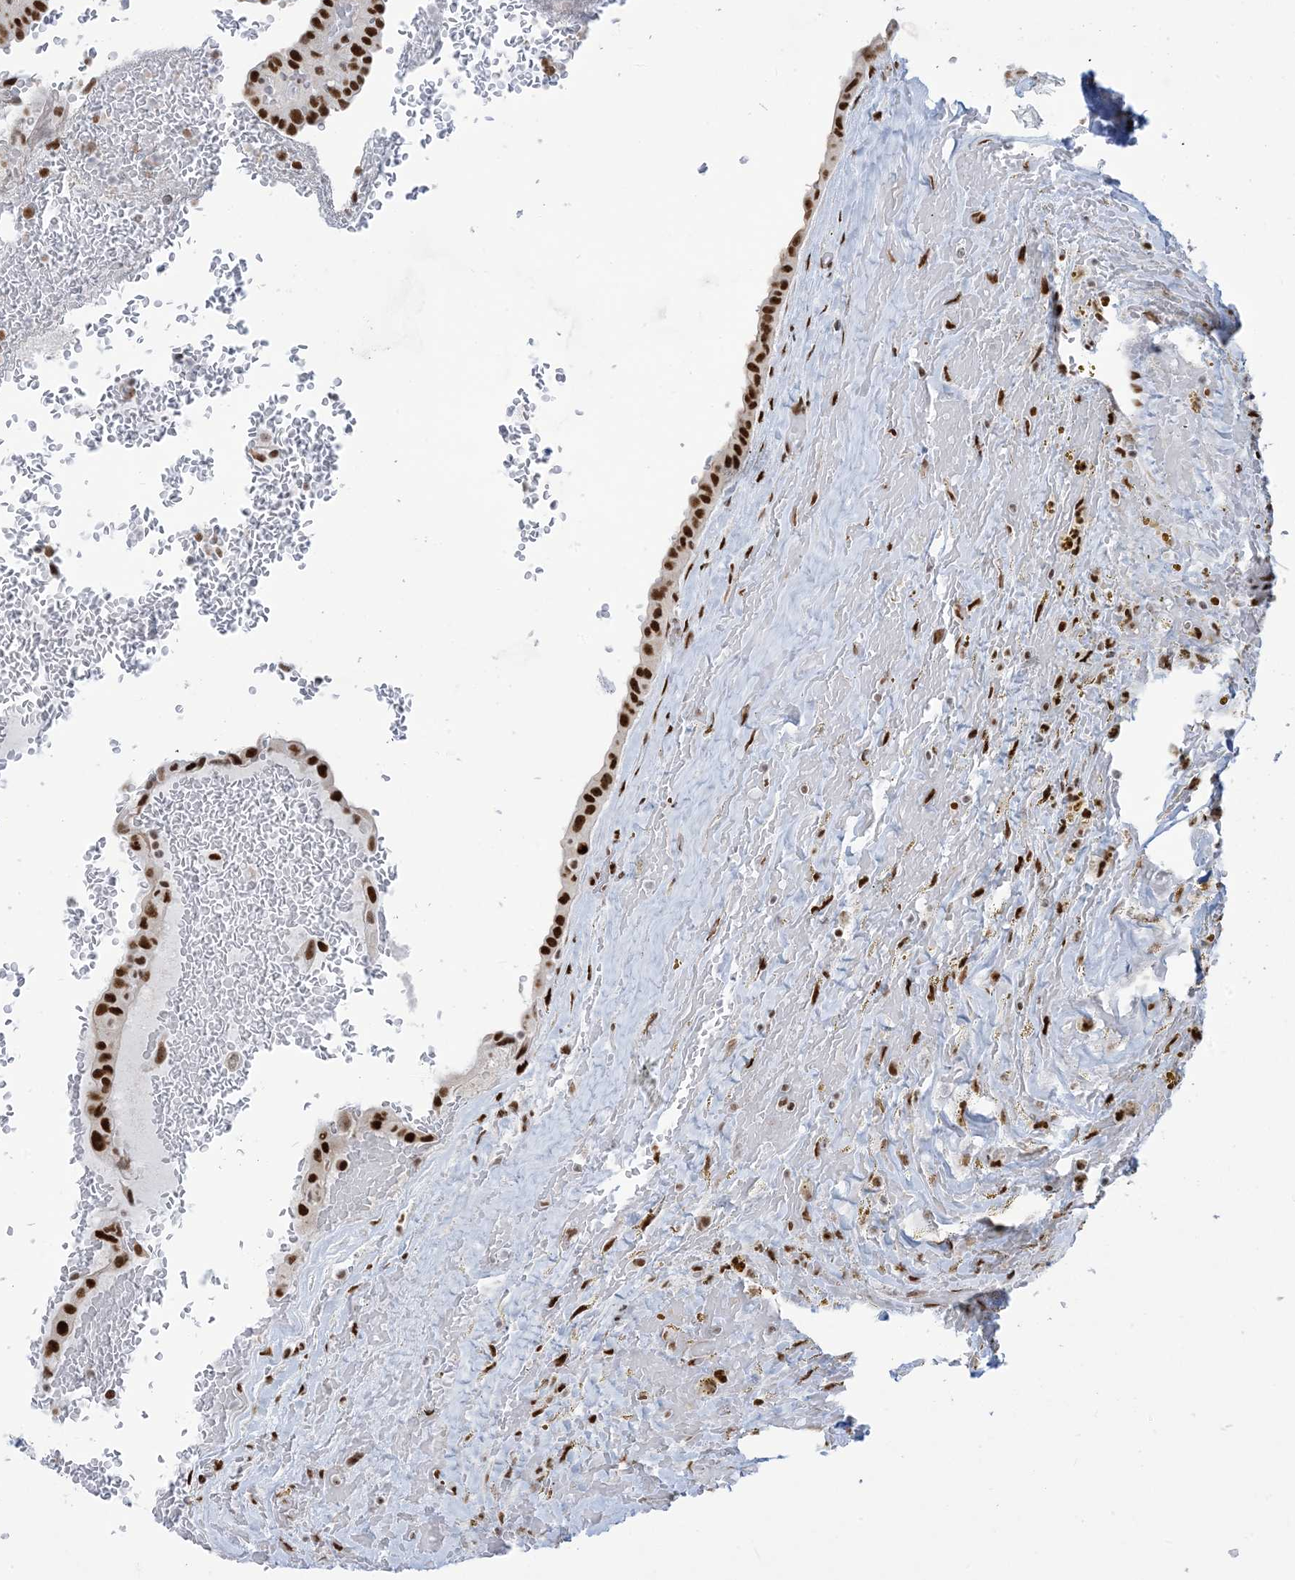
{"staining": {"intensity": "strong", "quantity": ">75%", "location": "nuclear"}, "tissue": "thyroid cancer", "cell_type": "Tumor cells", "image_type": "cancer", "snomed": [{"axis": "morphology", "description": "Papillary adenocarcinoma, NOS"}, {"axis": "topography", "description": "Thyroid gland"}], "caption": "Strong nuclear protein positivity is seen in approximately >75% of tumor cells in thyroid papillary adenocarcinoma.", "gene": "STAG1", "patient": {"sex": "male", "age": 77}}